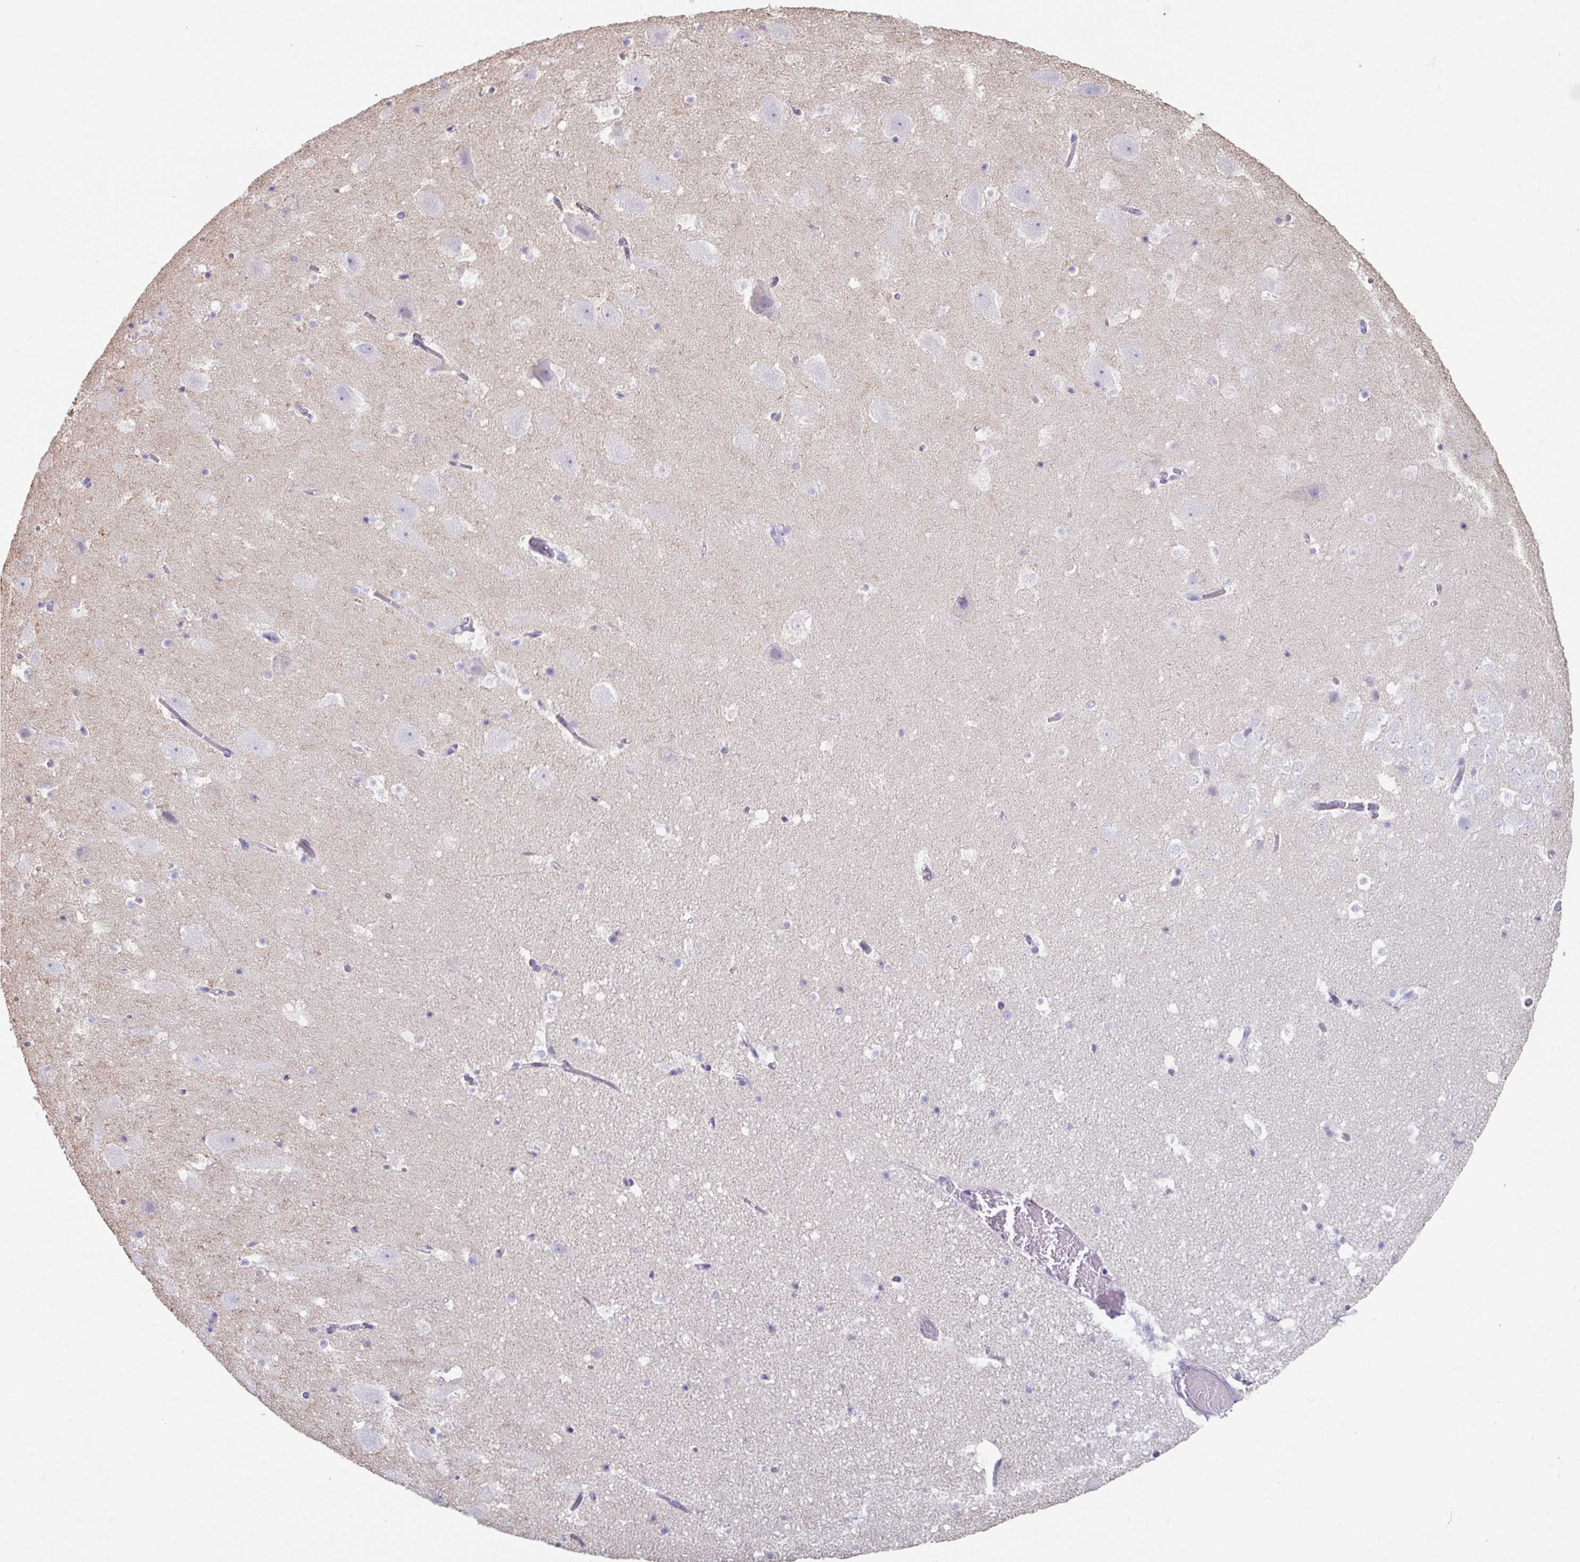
{"staining": {"intensity": "negative", "quantity": "none", "location": "none"}, "tissue": "hippocampus", "cell_type": "Glial cells", "image_type": "normal", "snomed": [{"axis": "morphology", "description": "Normal tissue, NOS"}, {"axis": "topography", "description": "Hippocampus"}], "caption": "Human hippocampus stained for a protein using immunohistochemistry (IHC) demonstrates no positivity in glial cells.", "gene": "SLC44A4", "patient": {"sex": "female", "age": 42}}